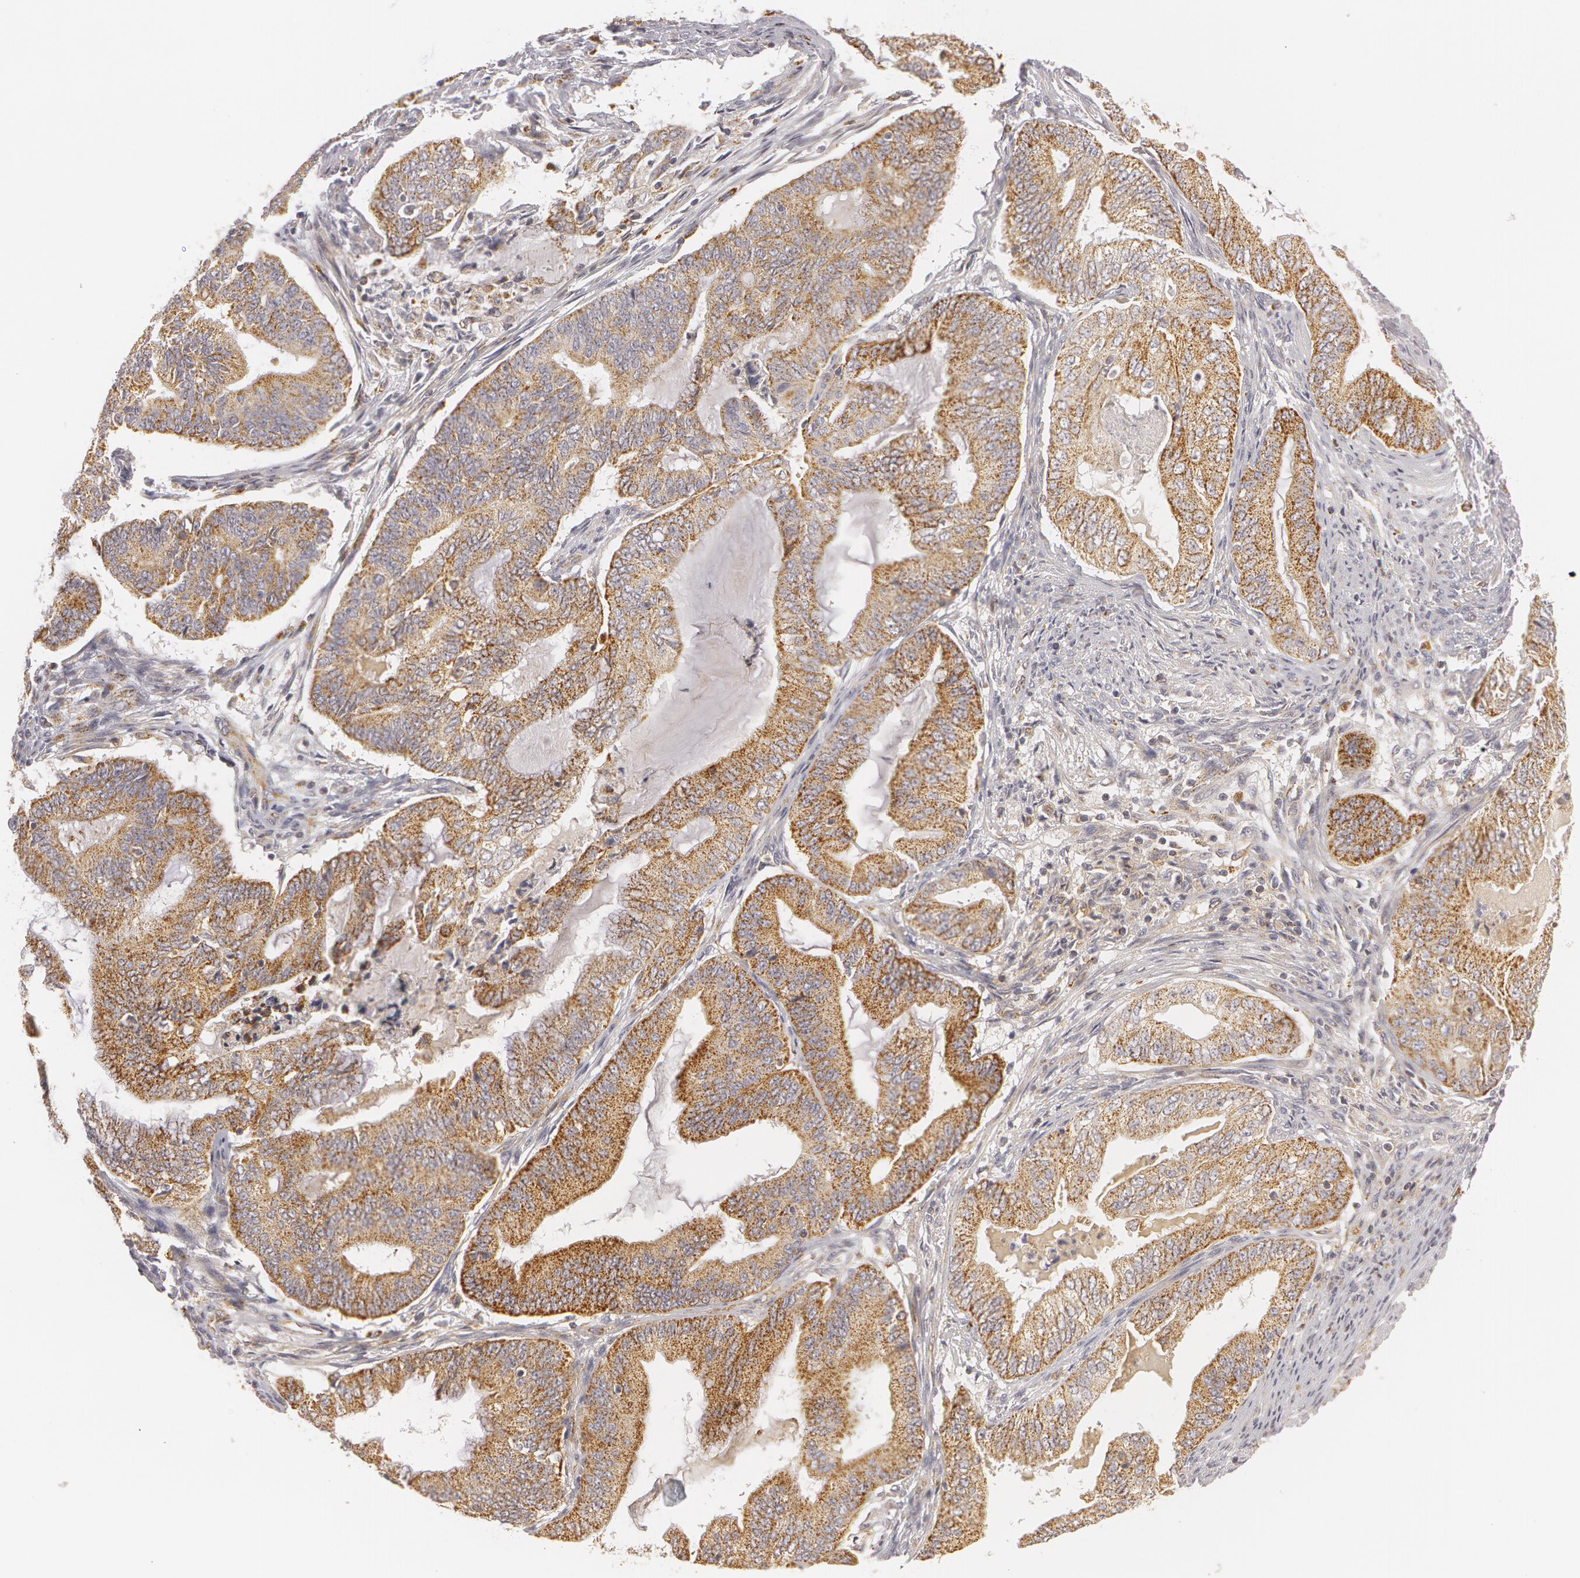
{"staining": {"intensity": "moderate", "quantity": ">75%", "location": "cytoplasmic/membranous"}, "tissue": "endometrial cancer", "cell_type": "Tumor cells", "image_type": "cancer", "snomed": [{"axis": "morphology", "description": "Adenocarcinoma, NOS"}, {"axis": "topography", "description": "Endometrium"}], "caption": "A medium amount of moderate cytoplasmic/membranous positivity is appreciated in about >75% of tumor cells in endometrial cancer (adenocarcinoma) tissue.", "gene": "C7", "patient": {"sex": "female", "age": 63}}